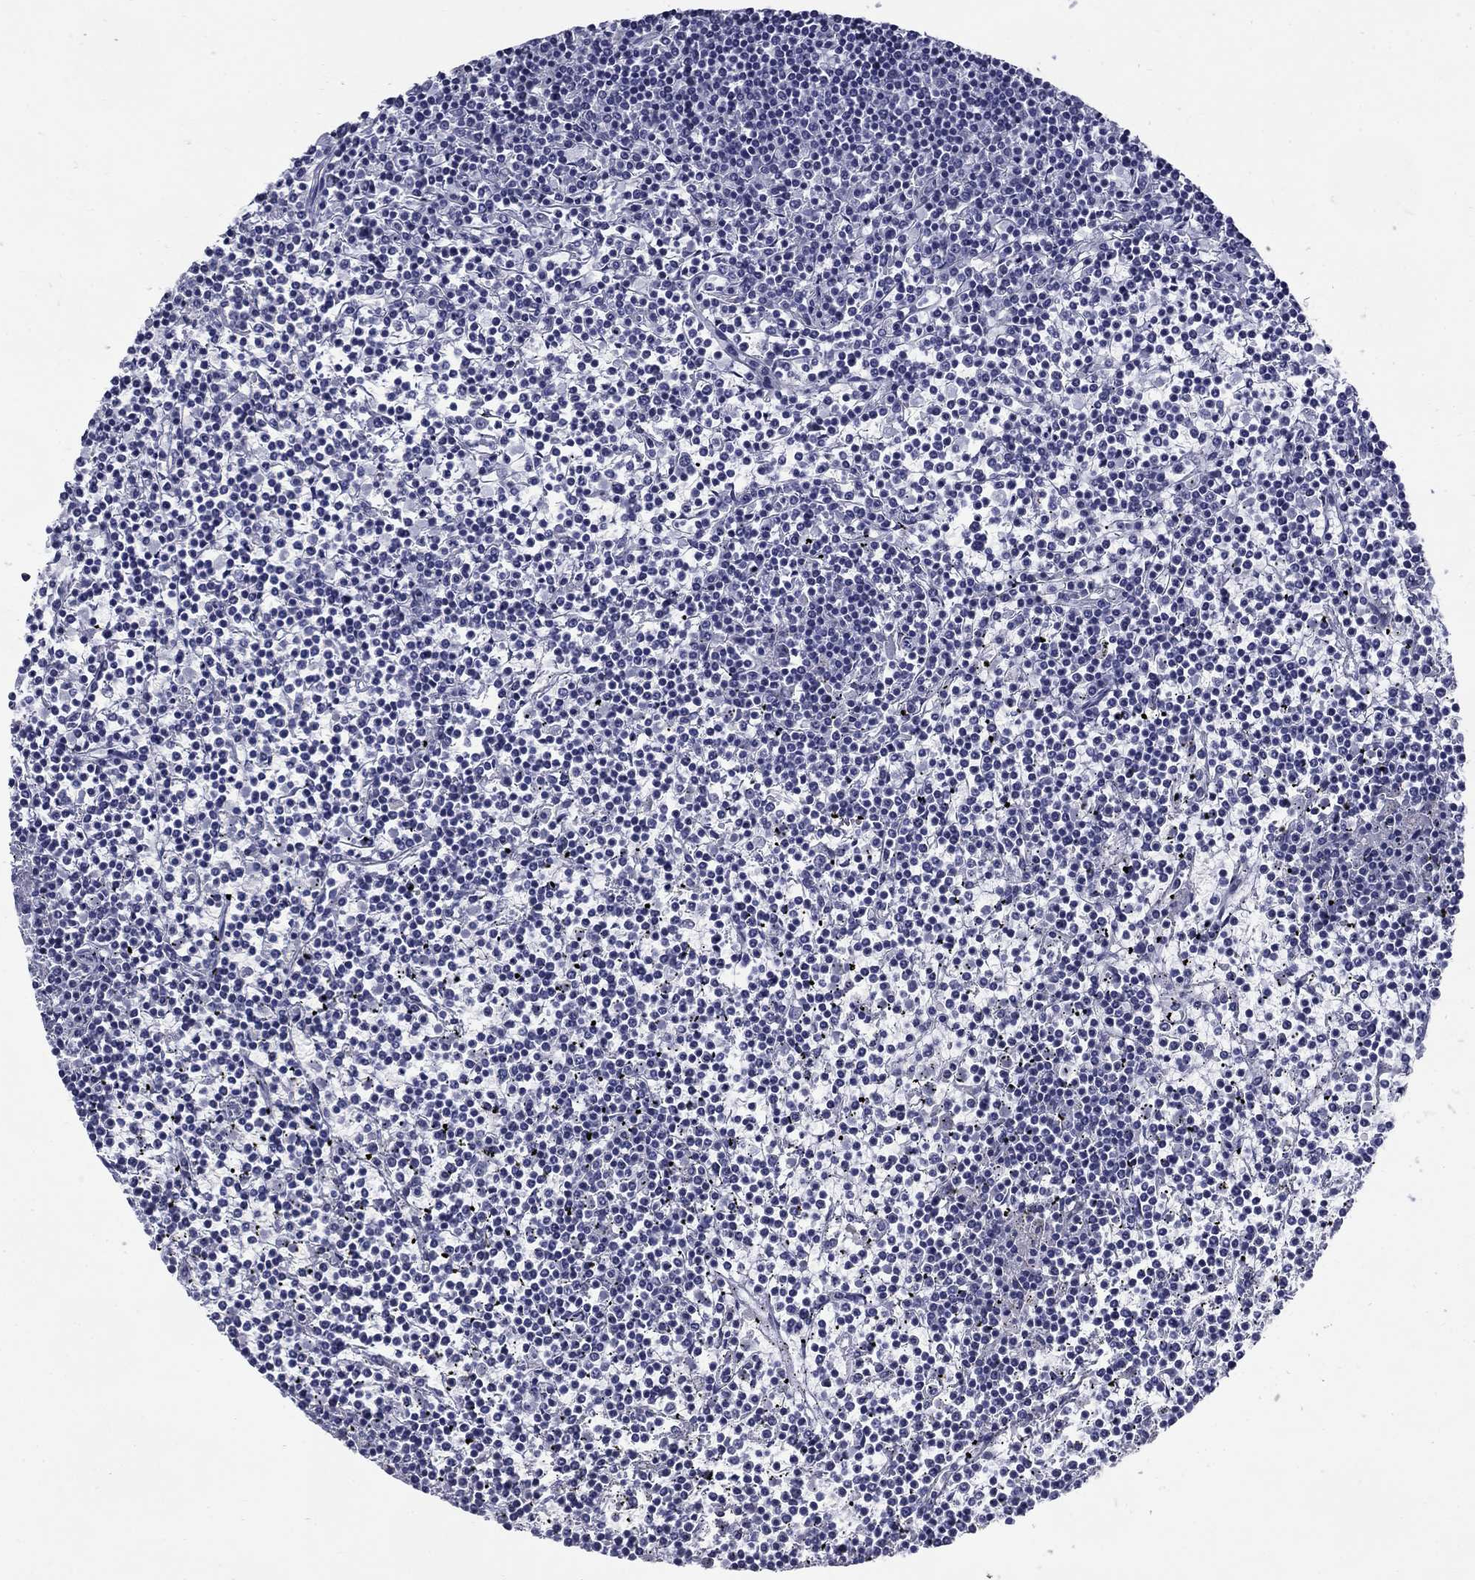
{"staining": {"intensity": "negative", "quantity": "none", "location": "none"}, "tissue": "lymphoma", "cell_type": "Tumor cells", "image_type": "cancer", "snomed": [{"axis": "morphology", "description": "Malignant lymphoma, non-Hodgkin's type, Low grade"}, {"axis": "topography", "description": "Spleen"}], "caption": "High power microscopy photomicrograph of an IHC micrograph of lymphoma, revealing no significant positivity in tumor cells.", "gene": "C4orf19", "patient": {"sex": "female", "age": 19}}